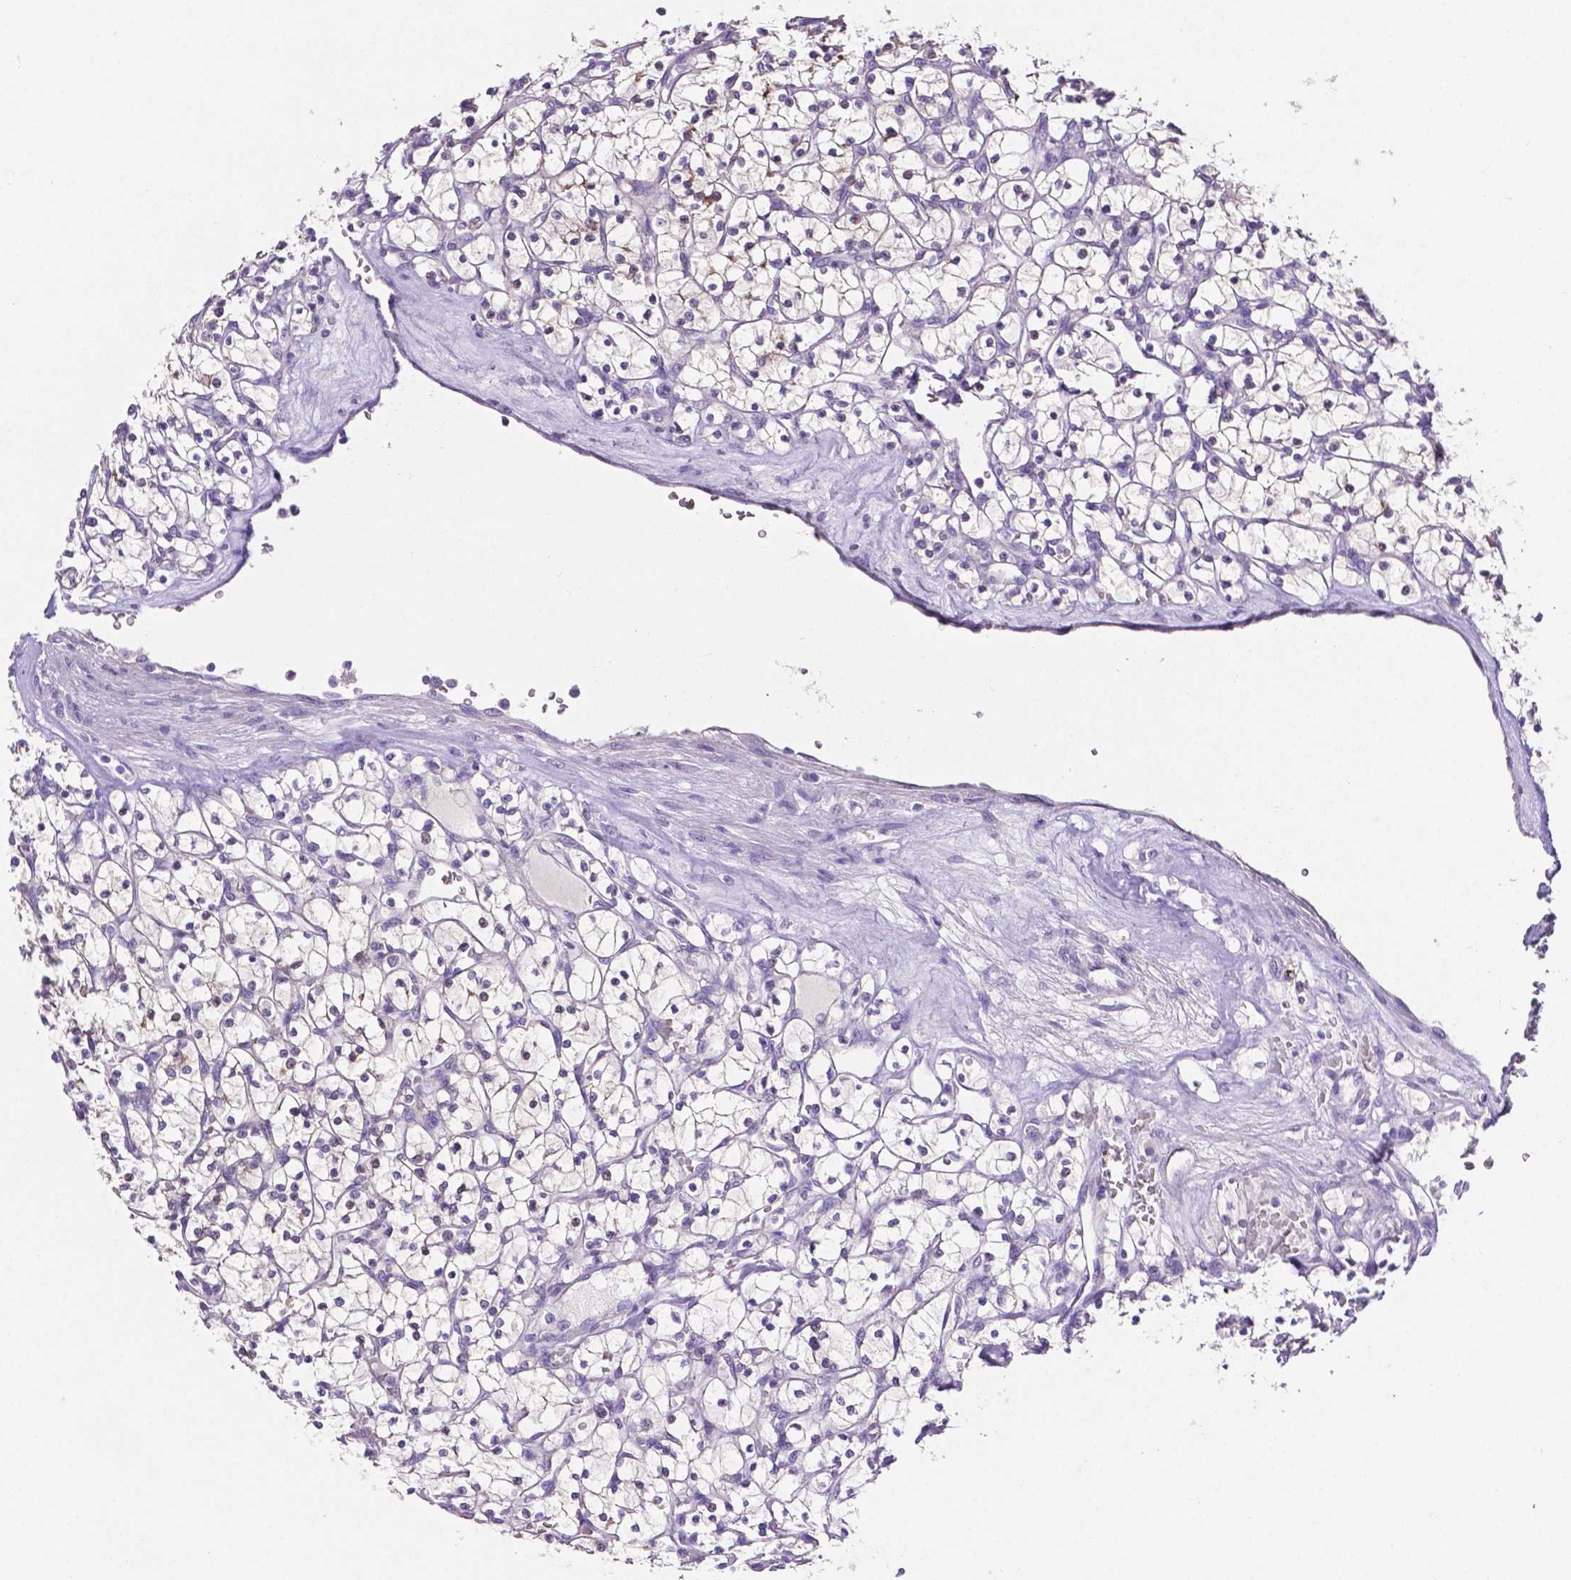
{"staining": {"intensity": "negative", "quantity": "none", "location": "none"}, "tissue": "renal cancer", "cell_type": "Tumor cells", "image_type": "cancer", "snomed": [{"axis": "morphology", "description": "Adenocarcinoma, NOS"}, {"axis": "topography", "description": "Kidney"}], "caption": "Tumor cells show no significant expression in renal adenocarcinoma.", "gene": "SLC22A2", "patient": {"sex": "female", "age": 64}}